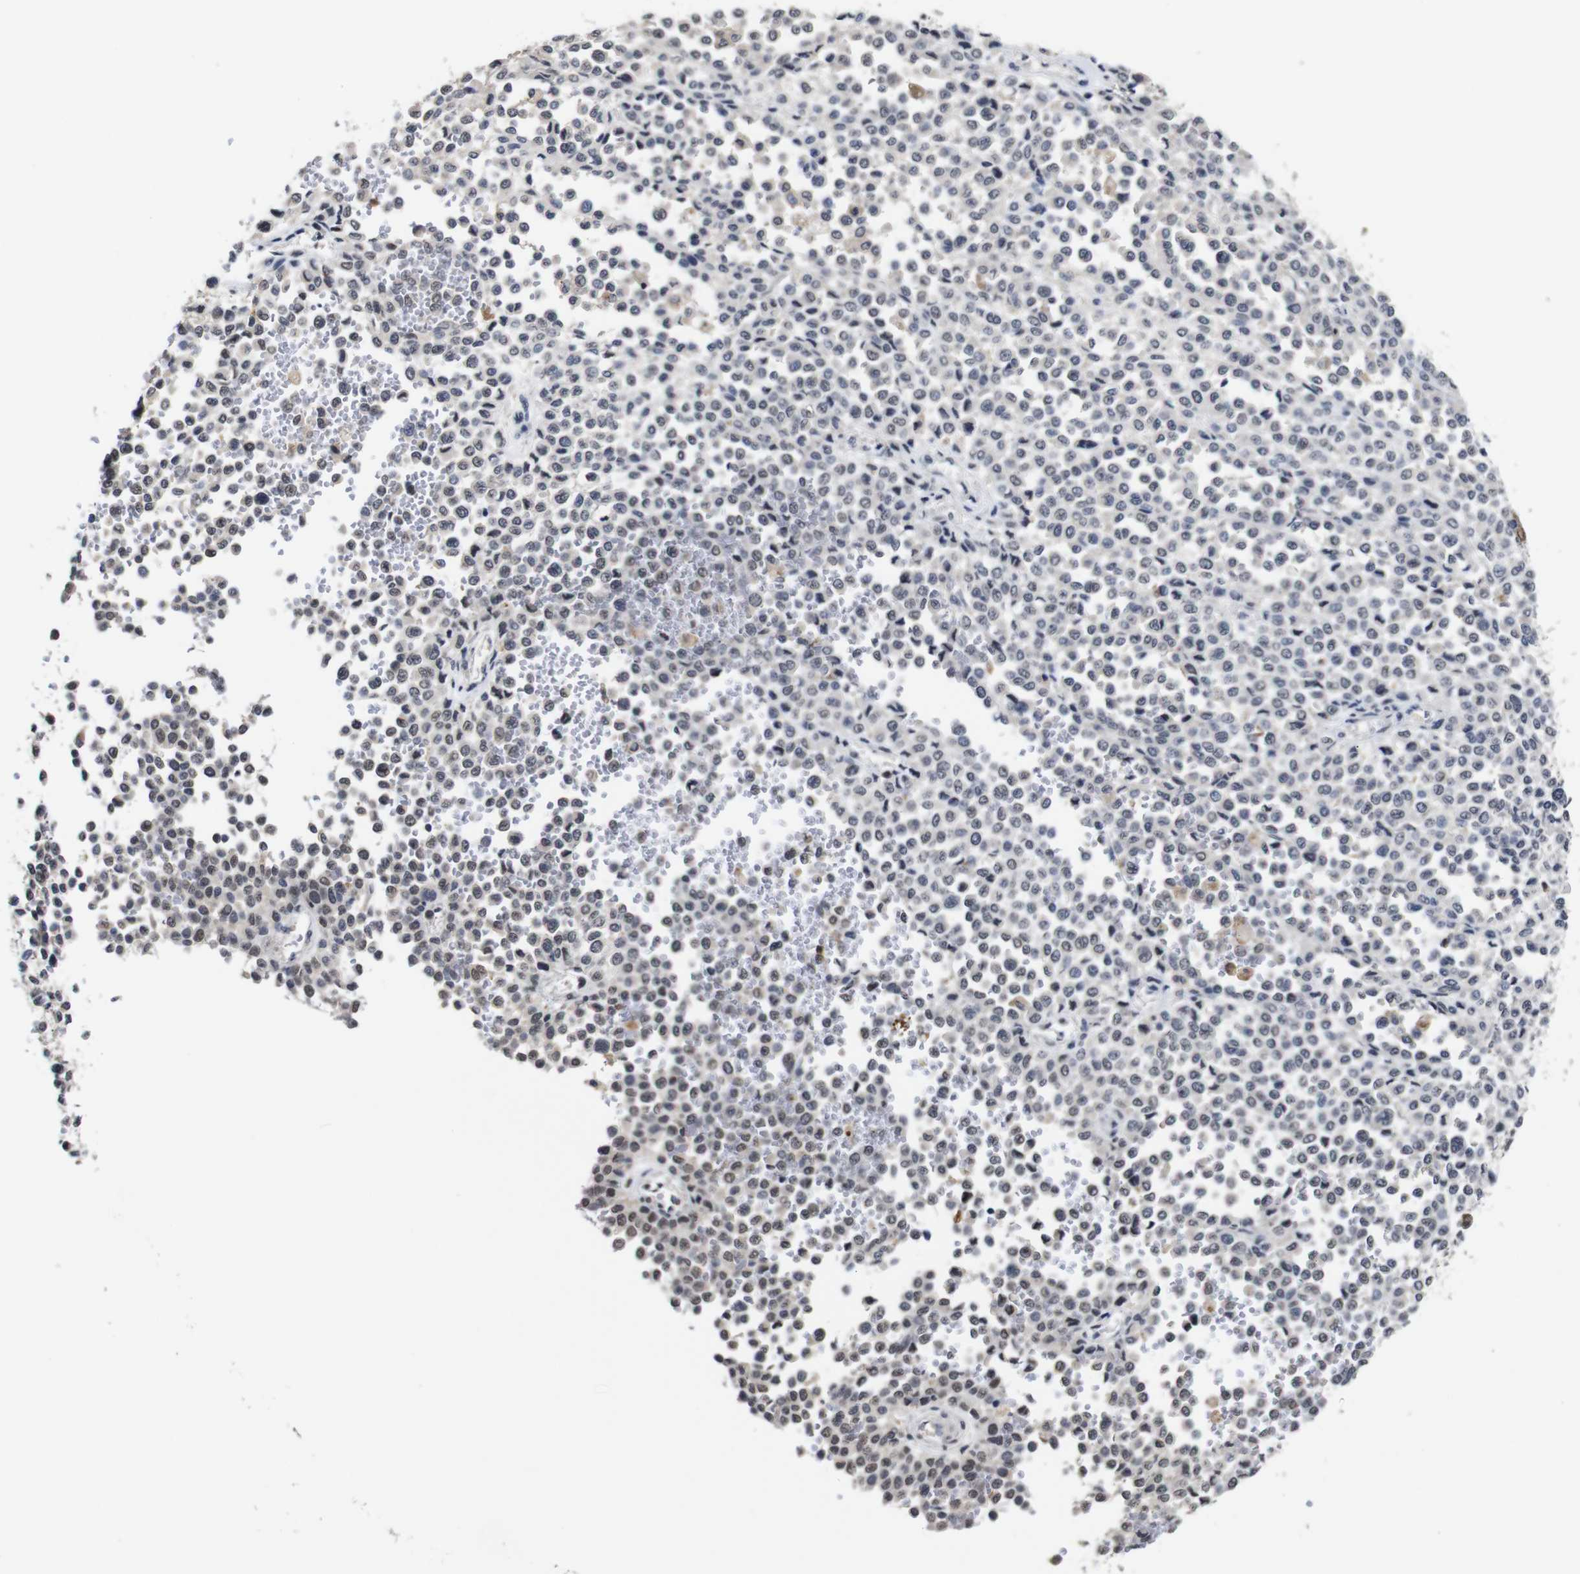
{"staining": {"intensity": "weak", "quantity": "<25%", "location": "cytoplasmic/membranous,nuclear"}, "tissue": "melanoma", "cell_type": "Tumor cells", "image_type": "cancer", "snomed": [{"axis": "morphology", "description": "Malignant melanoma, Metastatic site"}, {"axis": "topography", "description": "Pancreas"}], "caption": "Tumor cells show no significant protein expression in malignant melanoma (metastatic site).", "gene": "NTRK3", "patient": {"sex": "female", "age": 30}}